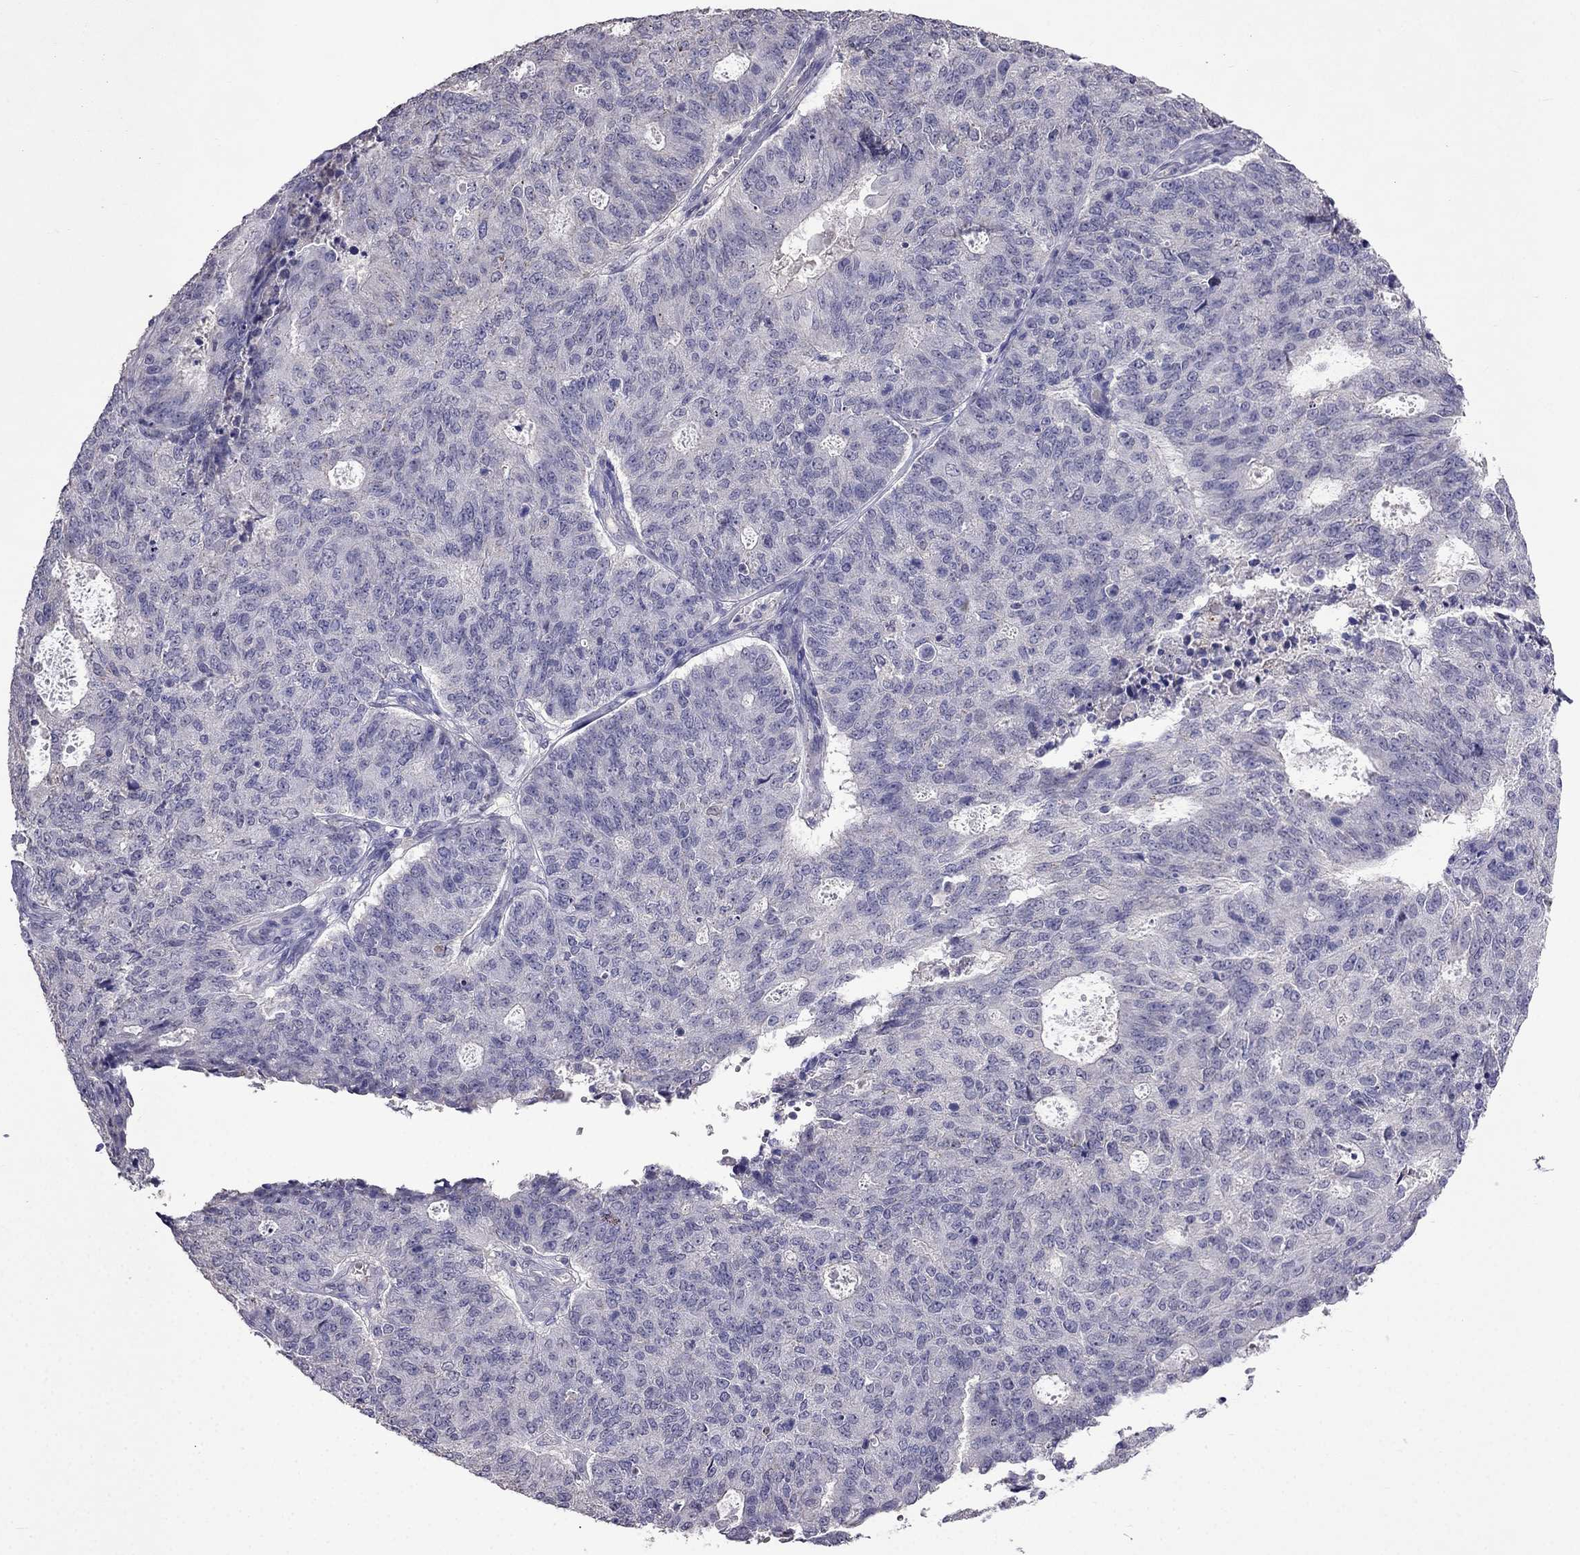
{"staining": {"intensity": "negative", "quantity": "none", "location": "none"}, "tissue": "endometrial cancer", "cell_type": "Tumor cells", "image_type": "cancer", "snomed": [{"axis": "morphology", "description": "Adenocarcinoma, NOS"}, {"axis": "topography", "description": "Endometrium"}], "caption": "There is no significant positivity in tumor cells of endometrial cancer.", "gene": "AQP9", "patient": {"sex": "female", "age": 82}}